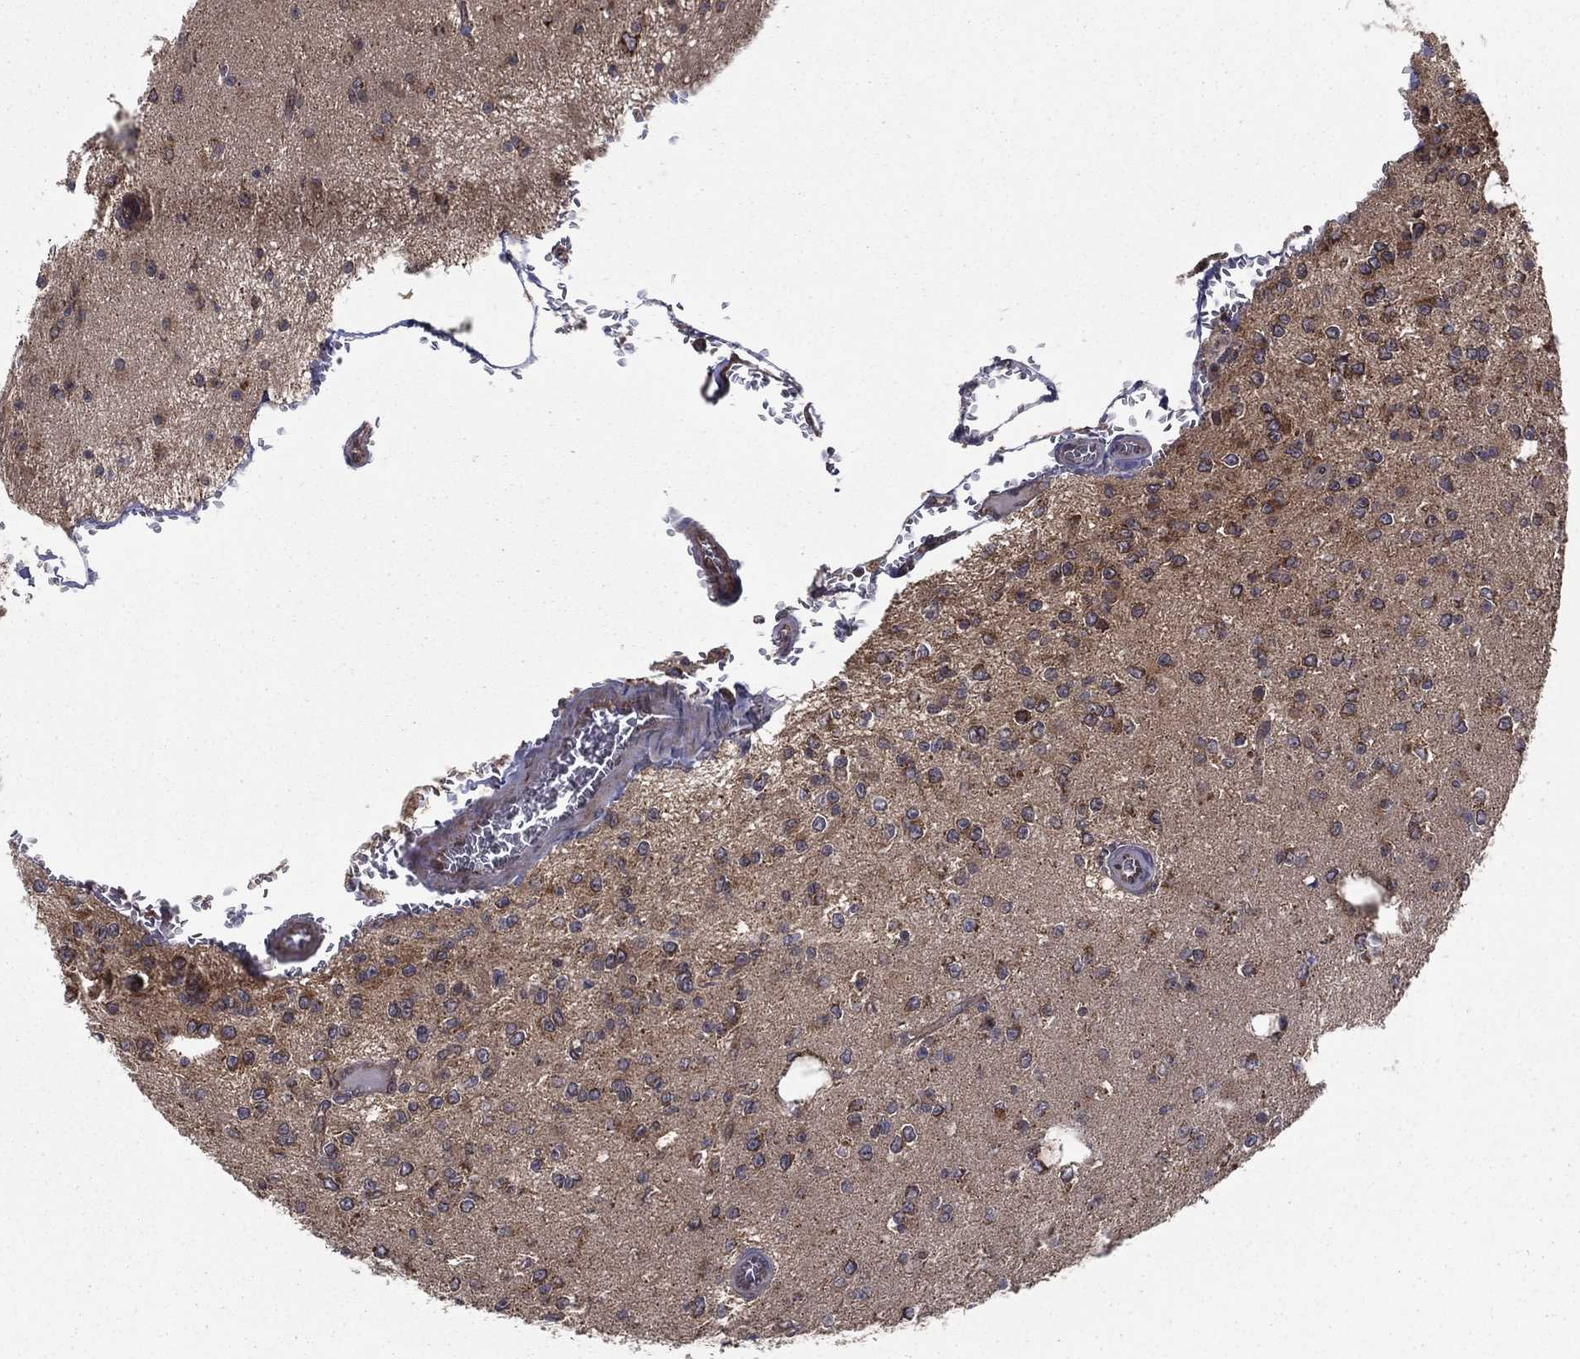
{"staining": {"intensity": "moderate", "quantity": "25%-75%", "location": "cytoplasmic/membranous"}, "tissue": "glioma", "cell_type": "Tumor cells", "image_type": "cancer", "snomed": [{"axis": "morphology", "description": "Glioma, malignant, Low grade"}, {"axis": "topography", "description": "Brain"}], "caption": "IHC (DAB (3,3'-diaminobenzidine)) staining of human glioma exhibits moderate cytoplasmic/membranous protein staining in about 25%-75% of tumor cells.", "gene": "RIGI", "patient": {"sex": "female", "age": 45}}